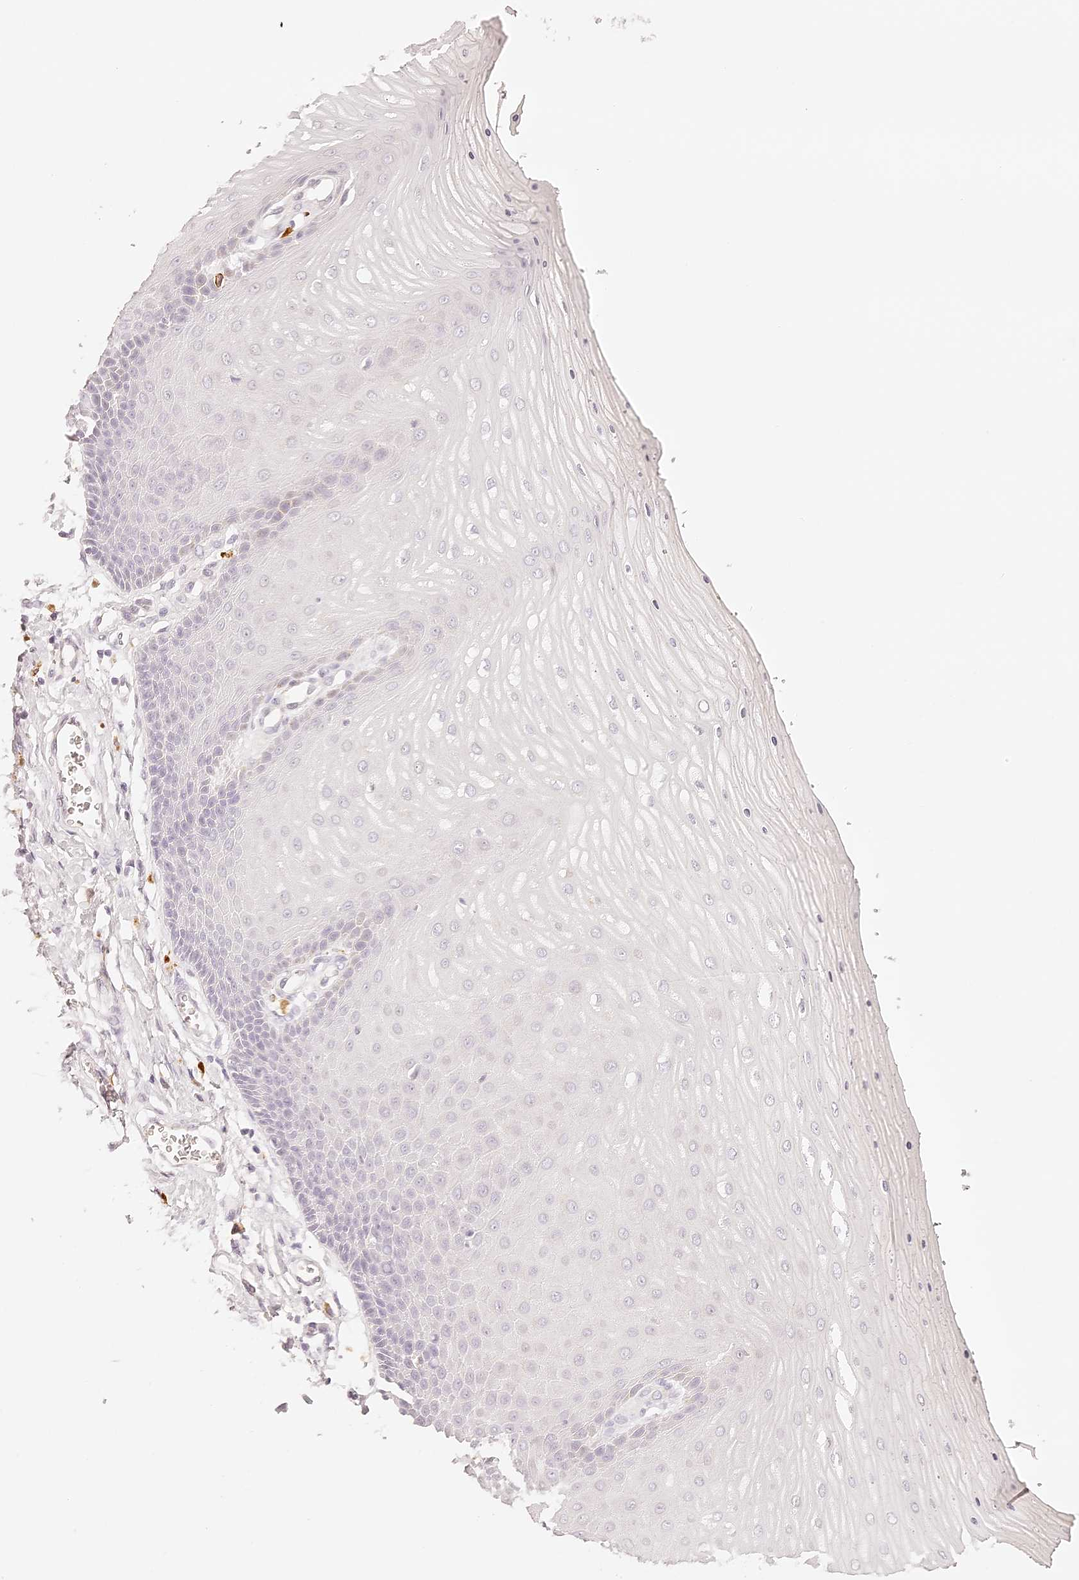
{"staining": {"intensity": "negative", "quantity": "none", "location": "none"}, "tissue": "cervix", "cell_type": "Glandular cells", "image_type": "normal", "snomed": [{"axis": "morphology", "description": "Normal tissue, NOS"}, {"axis": "topography", "description": "Cervix"}], "caption": "Immunohistochemistry histopathology image of normal cervix stained for a protein (brown), which demonstrates no staining in glandular cells.", "gene": "TRIM45", "patient": {"sex": "female", "age": 55}}